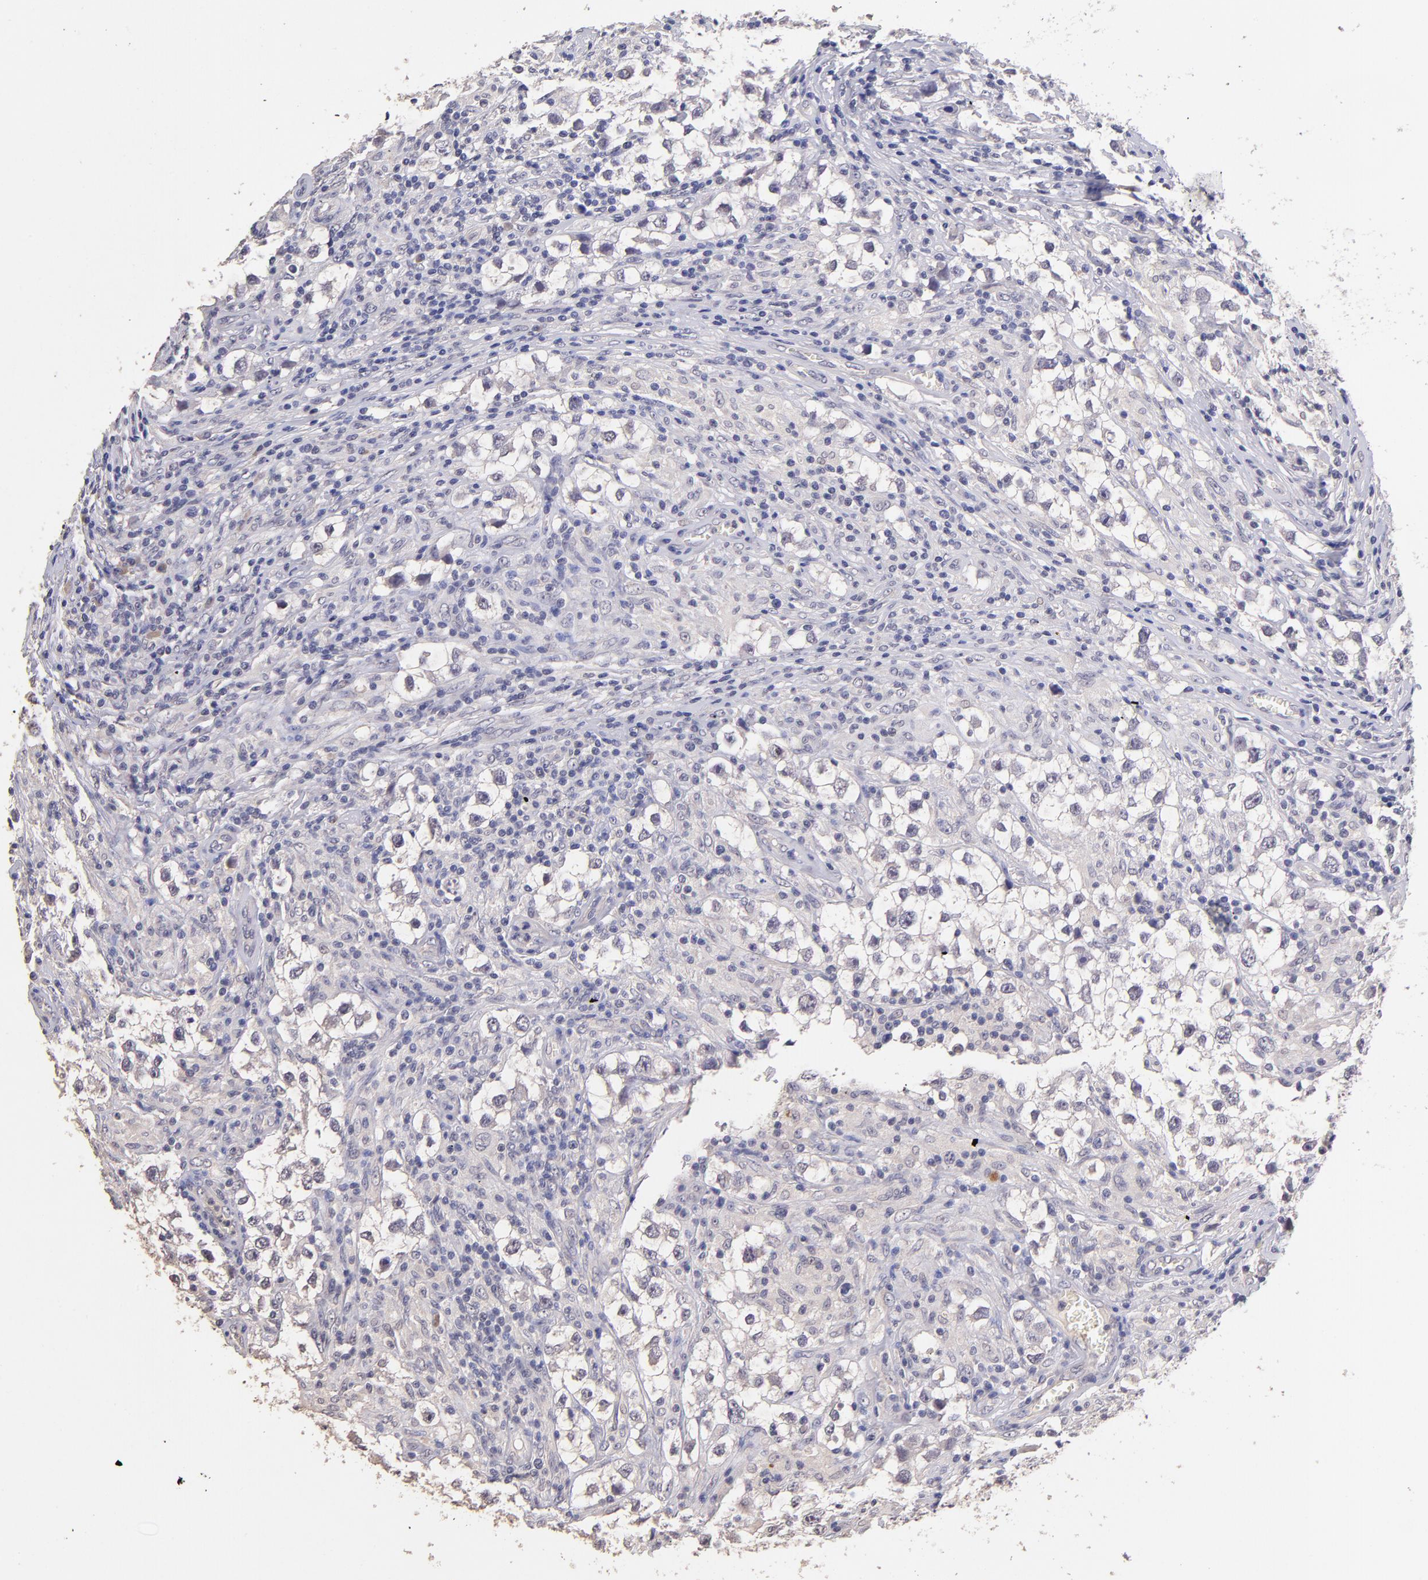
{"staining": {"intensity": "negative", "quantity": "none", "location": "none"}, "tissue": "testis cancer", "cell_type": "Tumor cells", "image_type": "cancer", "snomed": [{"axis": "morphology", "description": "Seminoma, NOS"}, {"axis": "topography", "description": "Testis"}], "caption": "This is an IHC image of seminoma (testis). There is no positivity in tumor cells.", "gene": "RNASEL", "patient": {"sex": "male", "age": 32}}